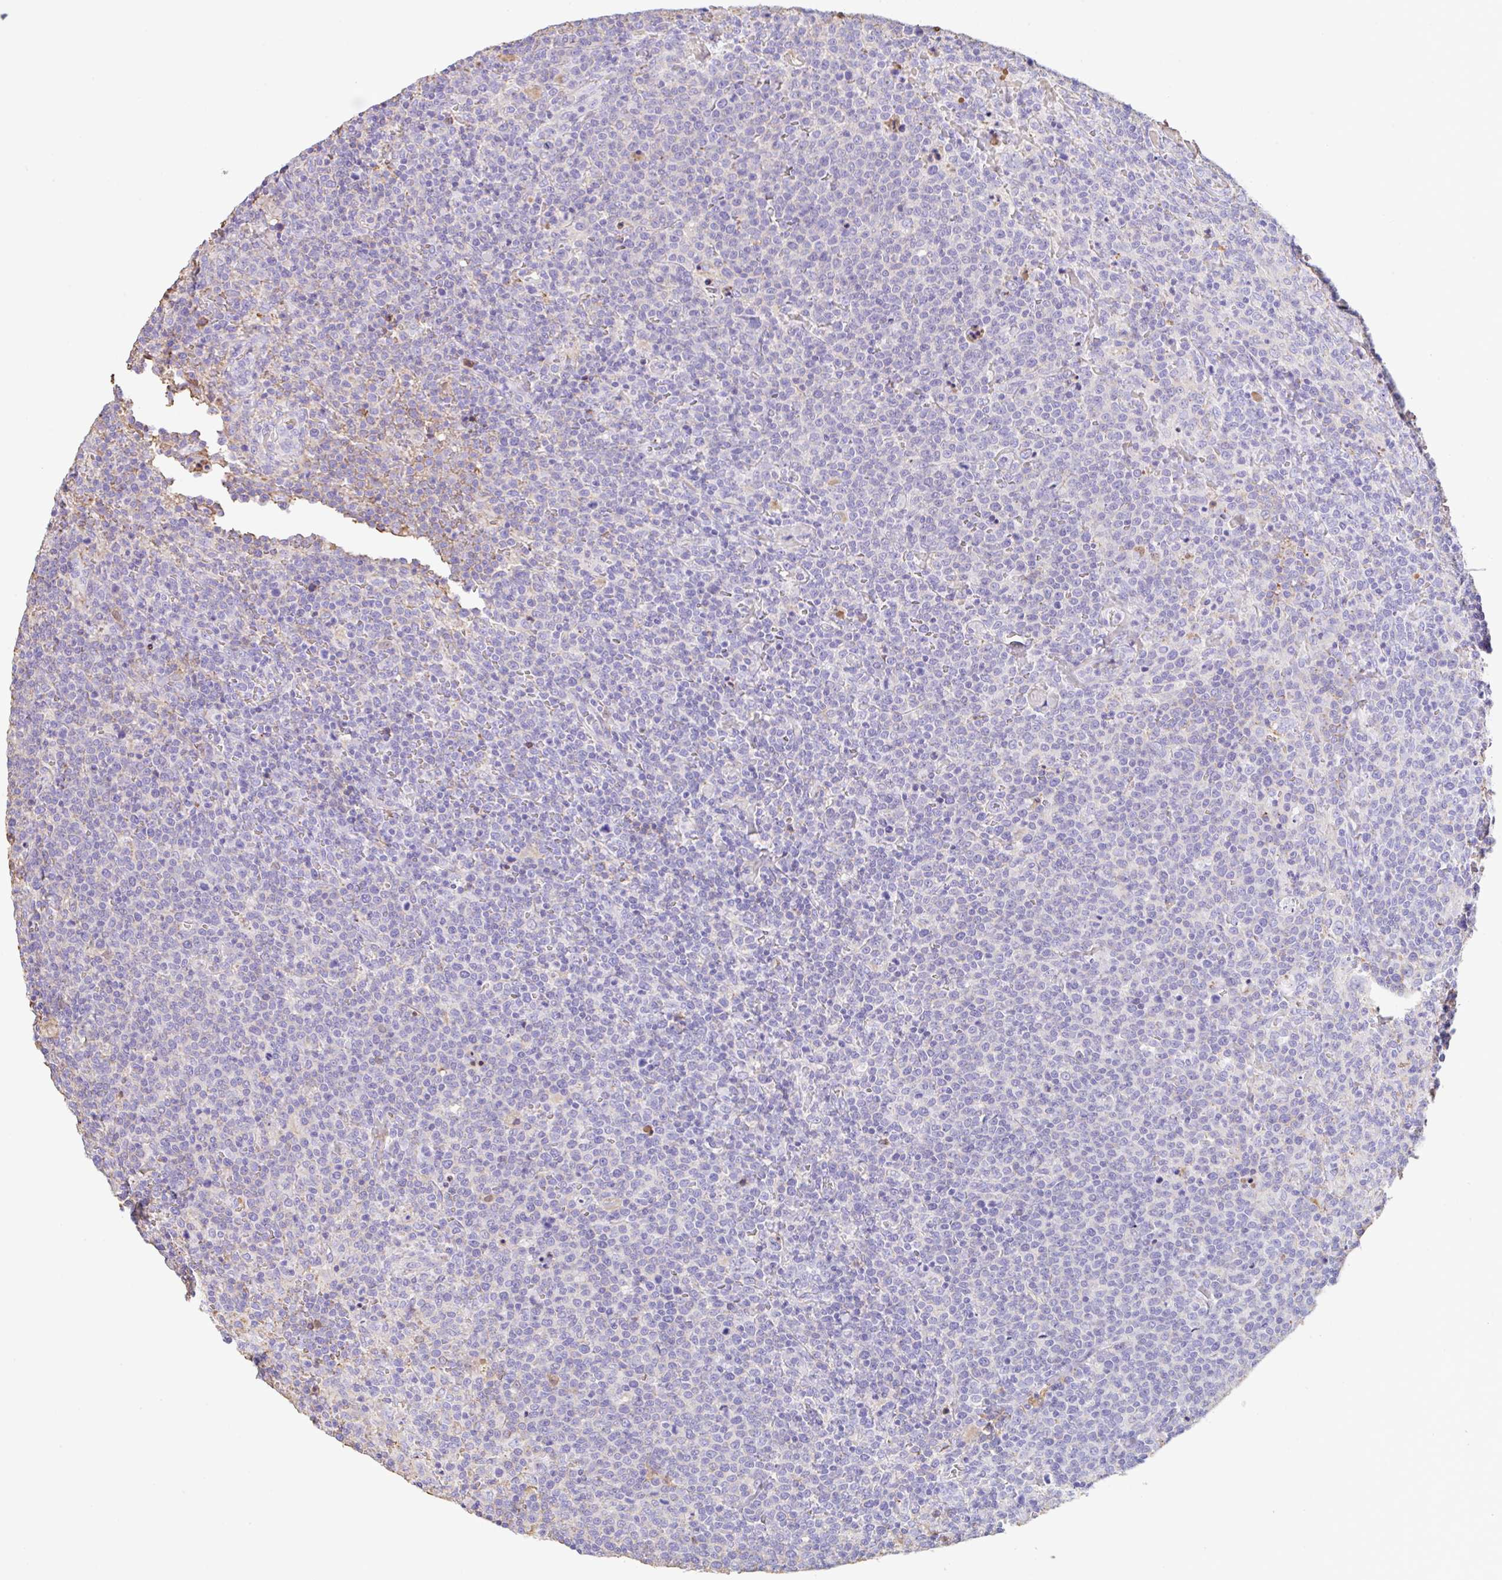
{"staining": {"intensity": "negative", "quantity": "none", "location": "none"}, "tissue": "lymphoma", "cell_type": "Tumor cells", "image_type": "cancer", "snomed": [{"axis": "morphology", "description": "Malignant lymphoma, non-Hodgkin's type, High grade"}, {"axis": "topography", "description": "Lymph node"}], "caption": "High magnification brightfield microscopy of high-grade malignant lymphoma, non-Hodgkin's type stained with DAB (3,3'-diaminobenzidine) (brown) and counterstained with hematoxylin (blue): tumor cells show no significant expression.", "gene": "HOXC12", "patient": {"sex": "male", "age": 61}}